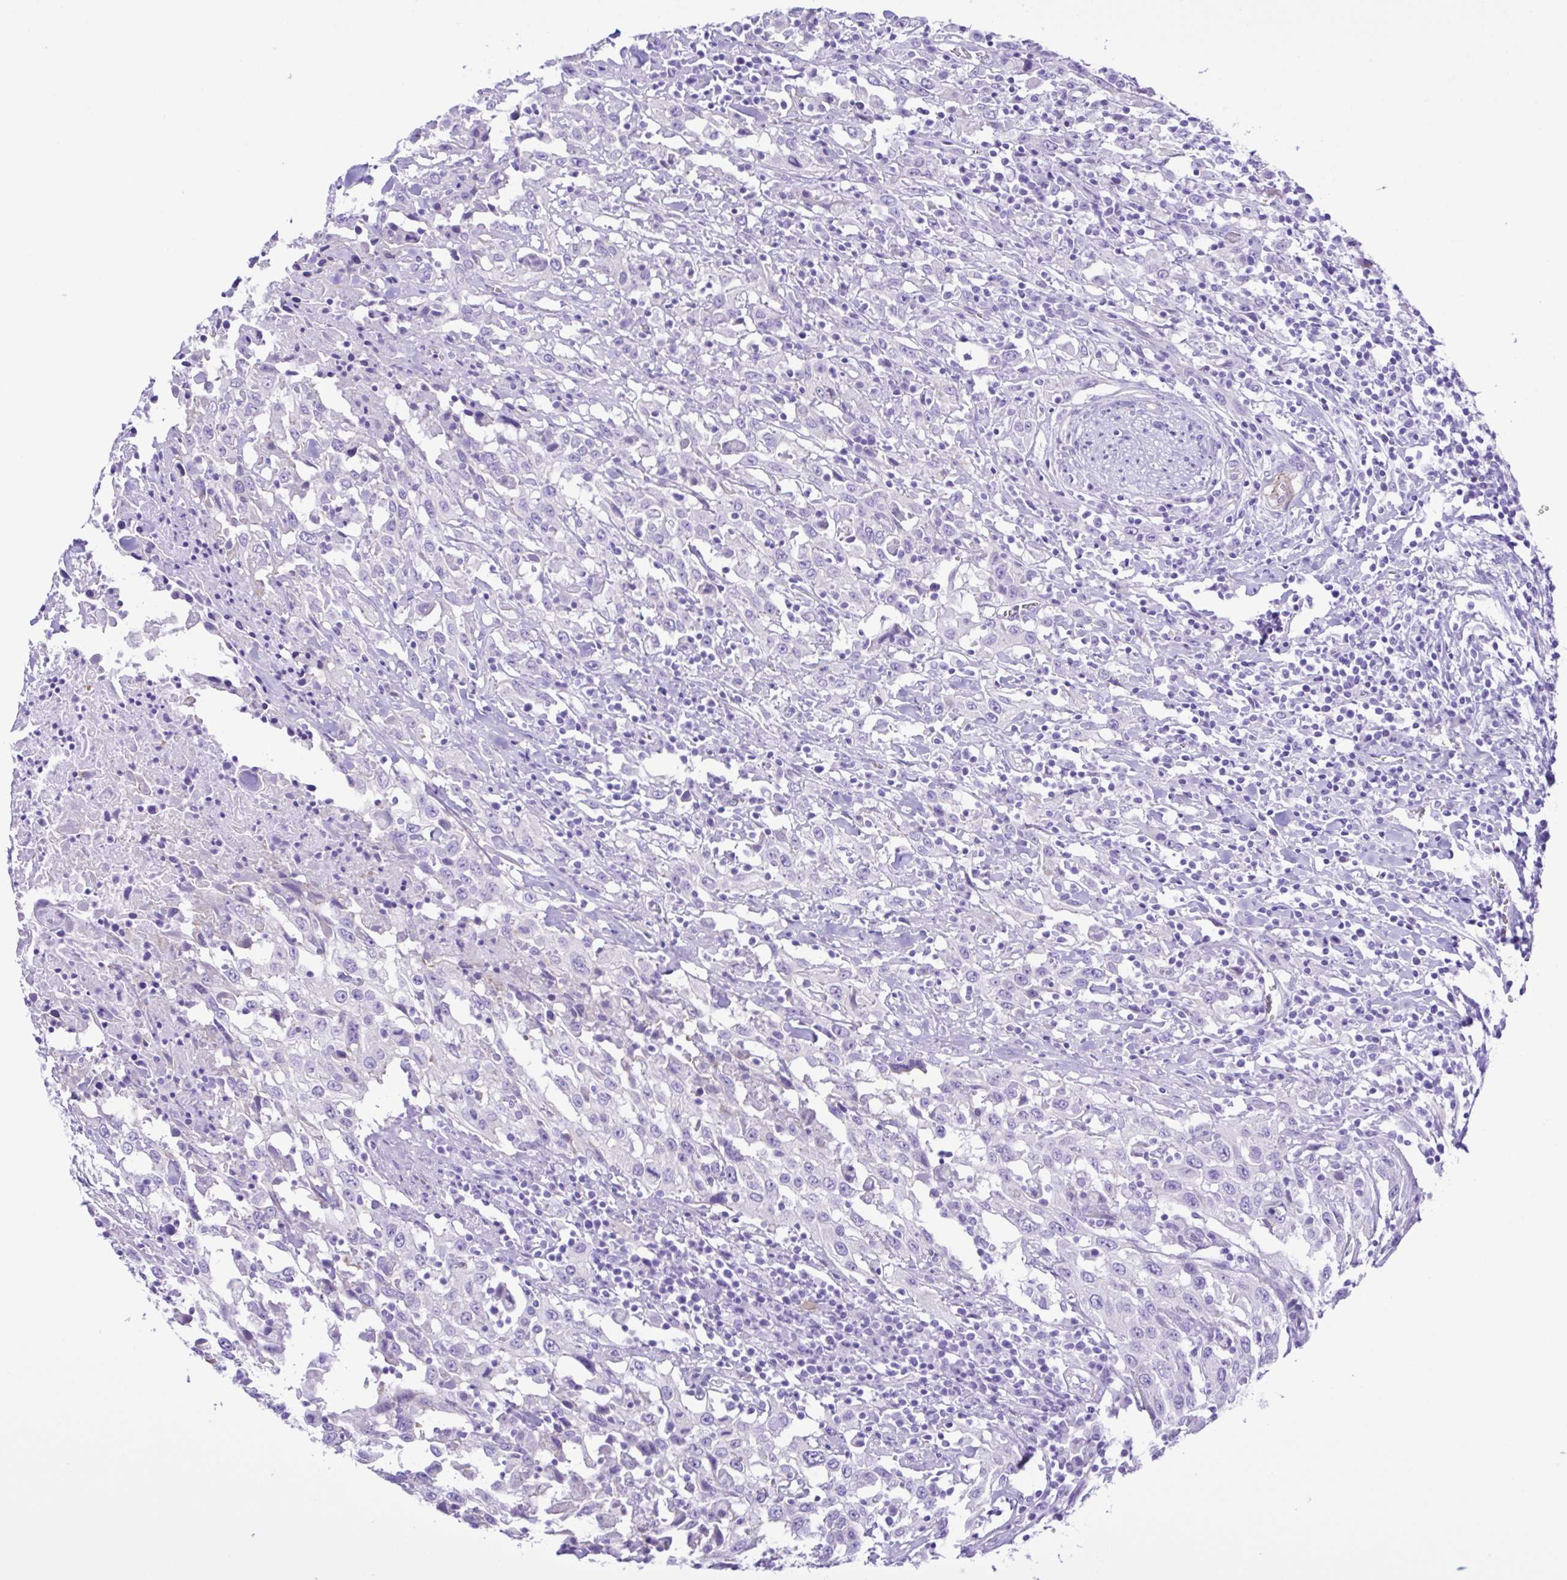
{"staining": {"intensity": "negative", "quantity": "none", "location": "none"}, "tissue": "urothelial cancer", "cell_type": "Tumor cells", "image_type": "cancer", "snomed": [{"axis": "morphology", "description": "Urothelial carcinoma, High grade"}, {"axis": "topography", "description": "Urinary bladder"}], "caption": "DAB (3,3'-diaminobenzidine) immunohistochemical staining of human high-grade urothelial carcinoma exhibits no significant positivity in tumor cells.", "gene": "CYP11A1", "patient": {"sex": "male", "age": 61}}